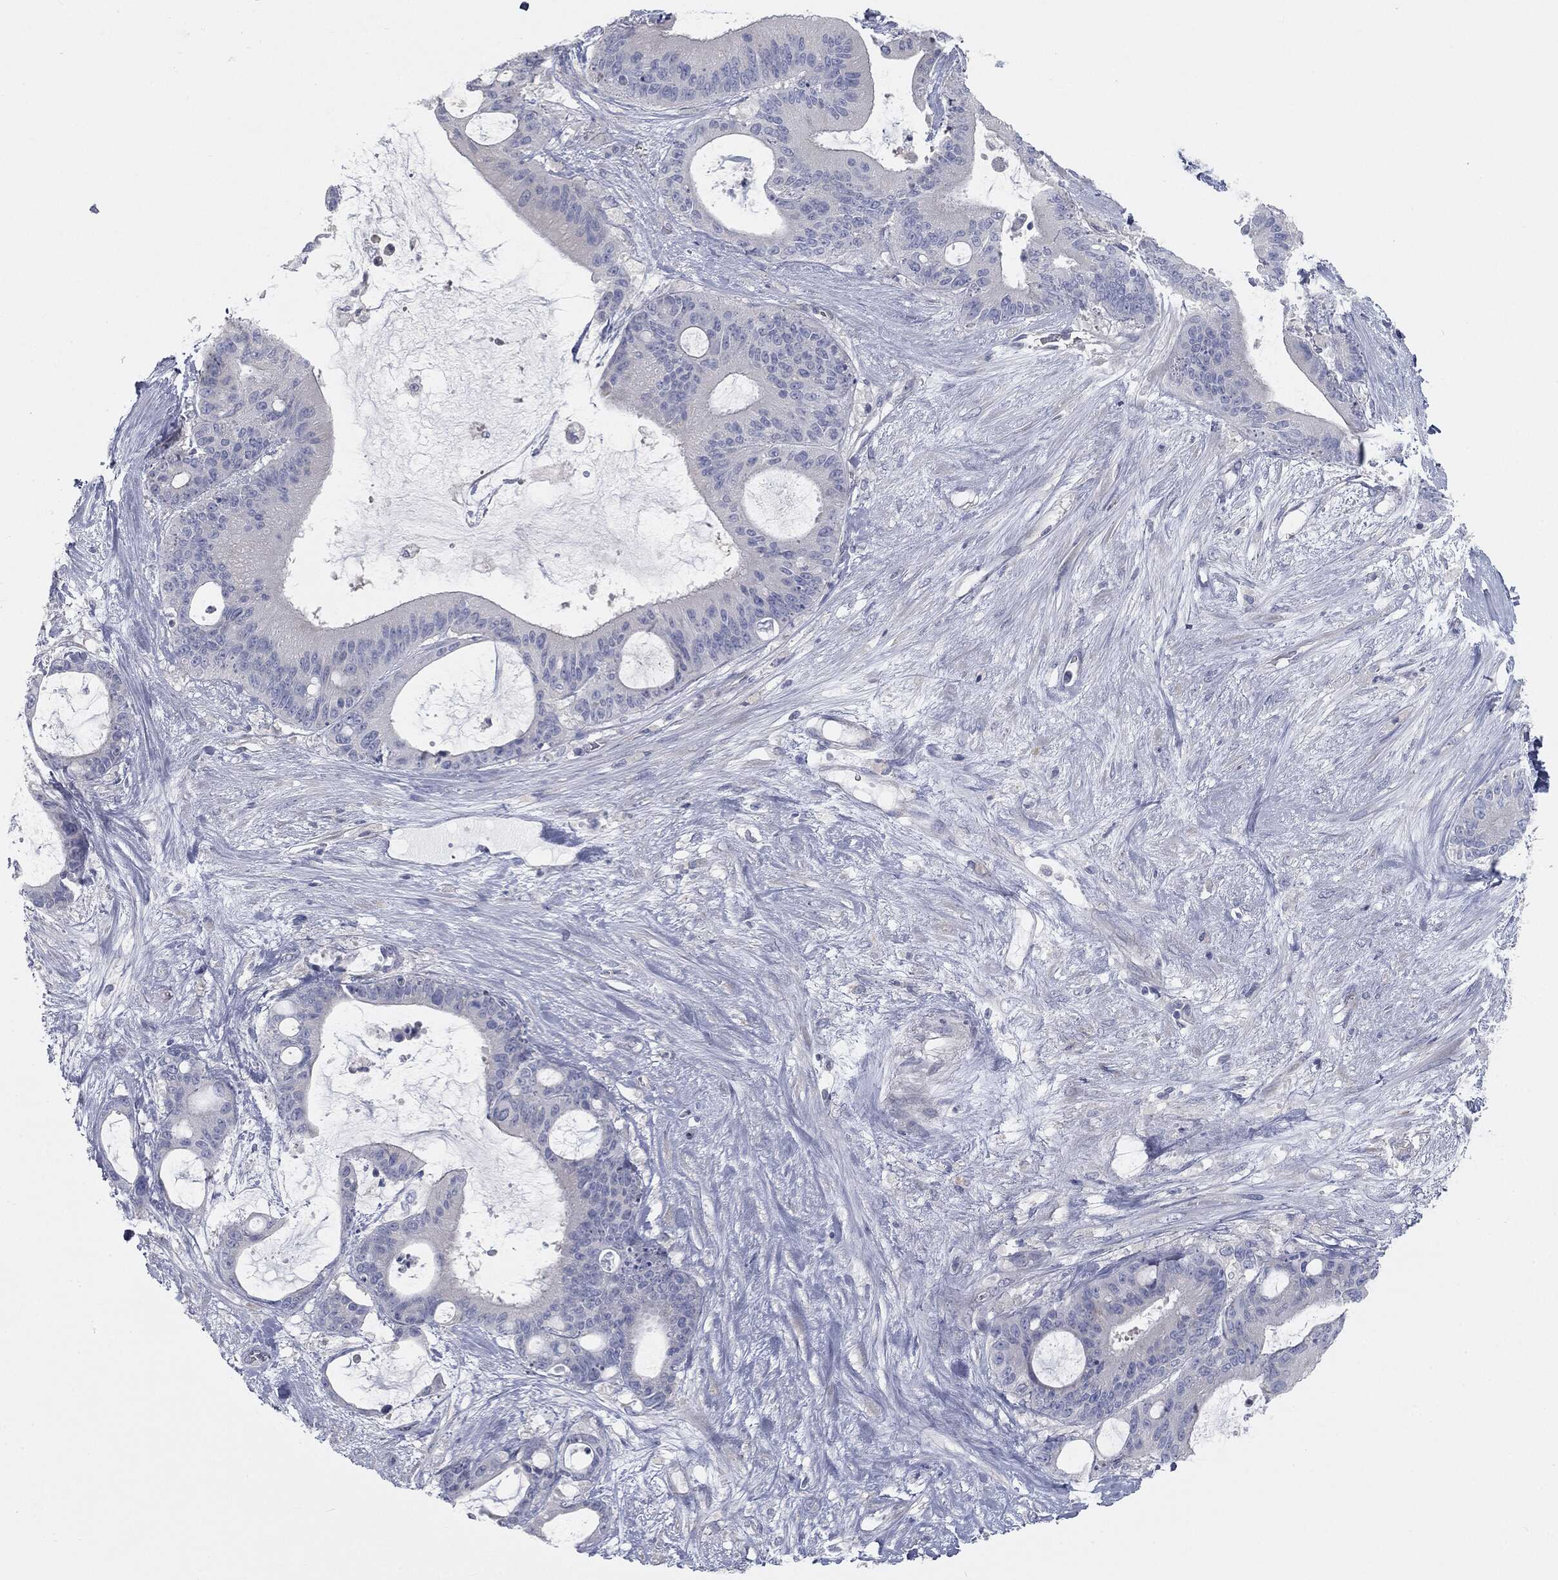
{"staining": {"intensity": "negative", "quantity": "none", "location": "none"}, "tissue": "liver cancer", "cell_type": "Tumor cells", "image_type": "cancer", "snomed": [{"axis": "morphology", "description": "Normal tissue, NOS"}, {"axis": "morphology", "description": "Cholangiocarcinoma"}, {"axis": "topography", "description": "Liver"}, {"axis": "topography", "description": "Peripheral nerve tissue"}], "caption": "There is no significant staining in tumor cells of liver cholangiocarcinoma.", "gene": "CAV3", "patient": {"sex": "female", "age": 73}}